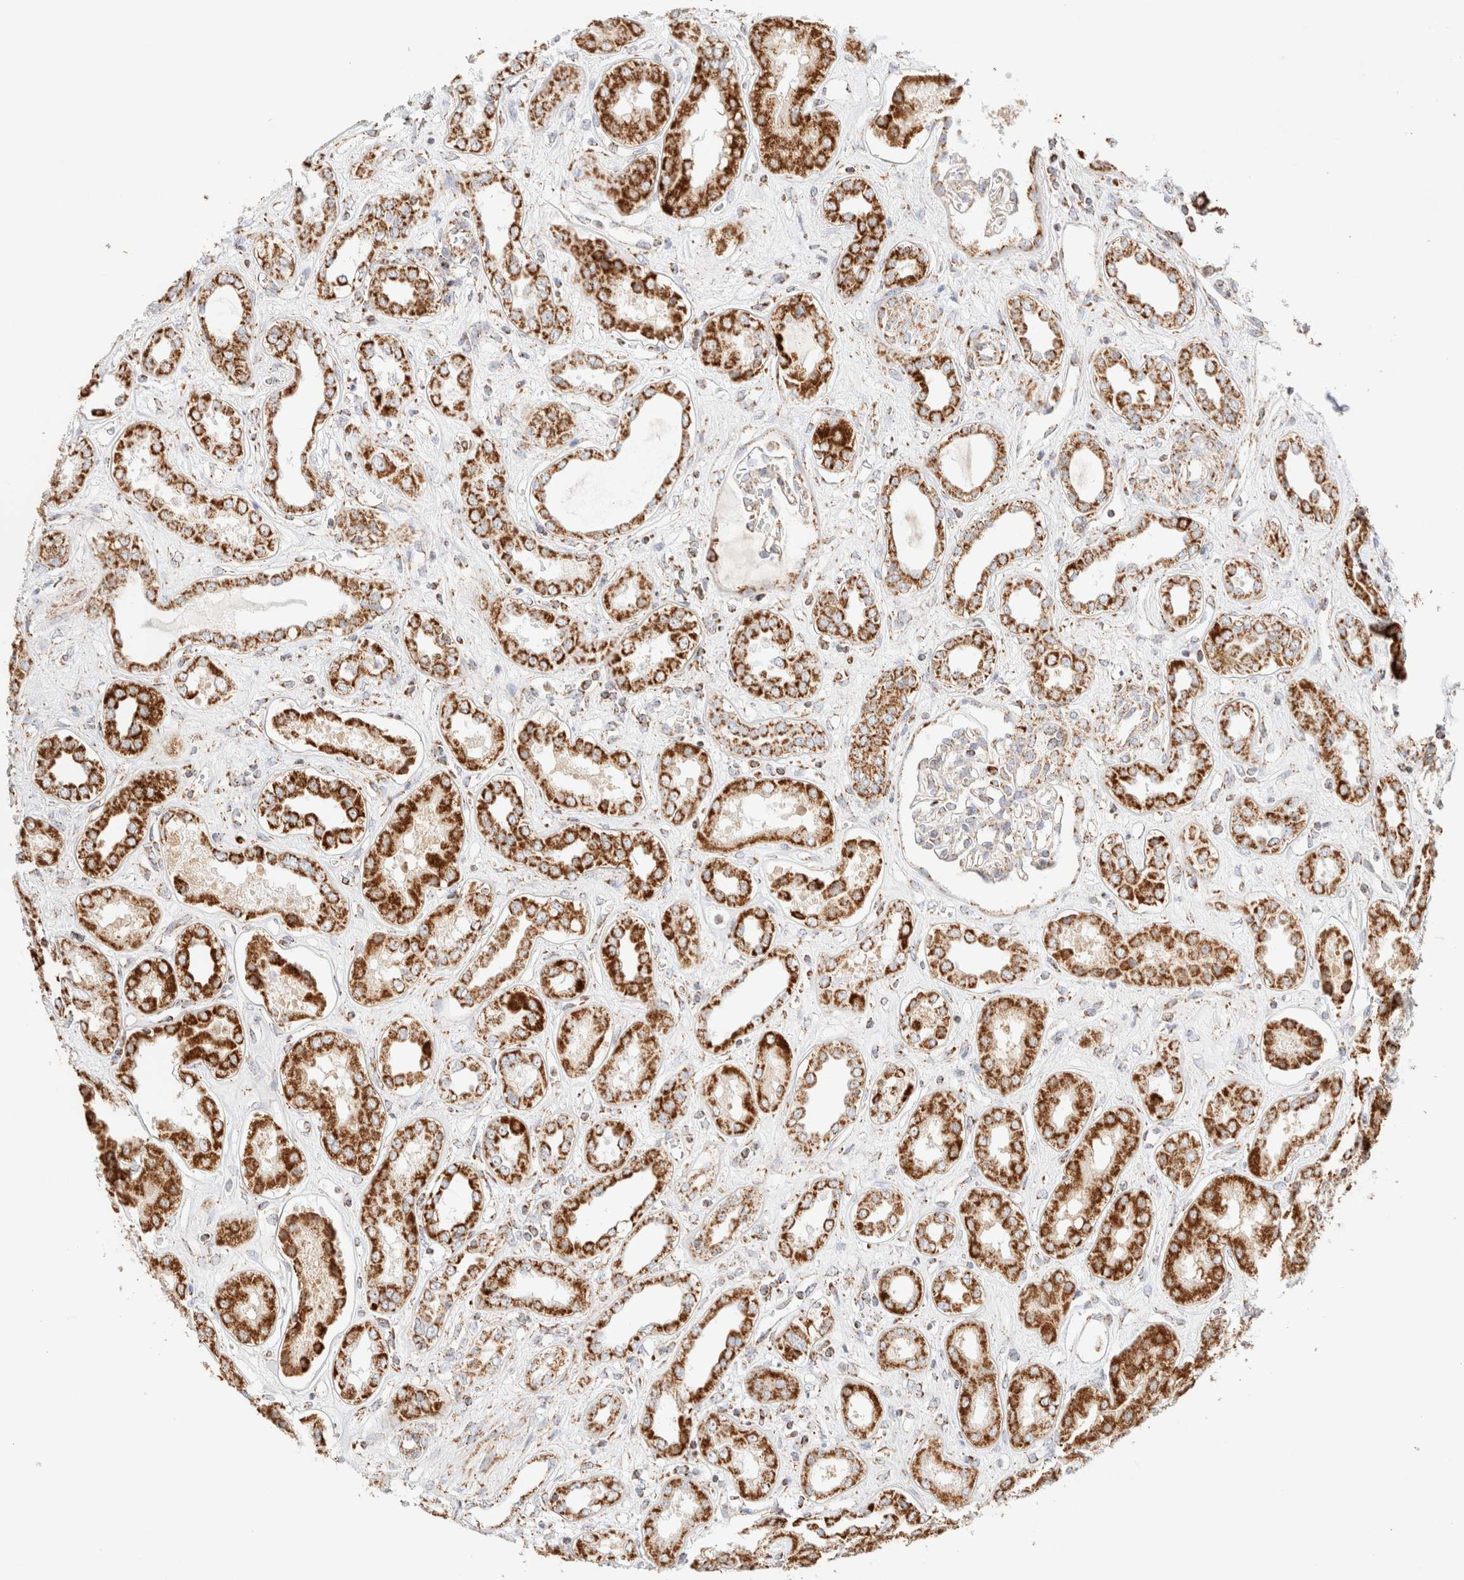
{"staining": {"intensity": "weak", "quantity": "<25%", "location": "cytoplasmic/membranous"}, "tissue": "kidney", "cell_type": "Cells in glomeruli", "image_type": "normal", "snomed": [{"axis": "morphology", "description": "Normal tissue, NOS"}, {"axis": "topography", "description": "Kidney"}], "caption": "The image exhibits no staining of cells in glomeruli in benign kidney.", "gene": "PHB2", "patient": {"sex": "male", "age": 59}}